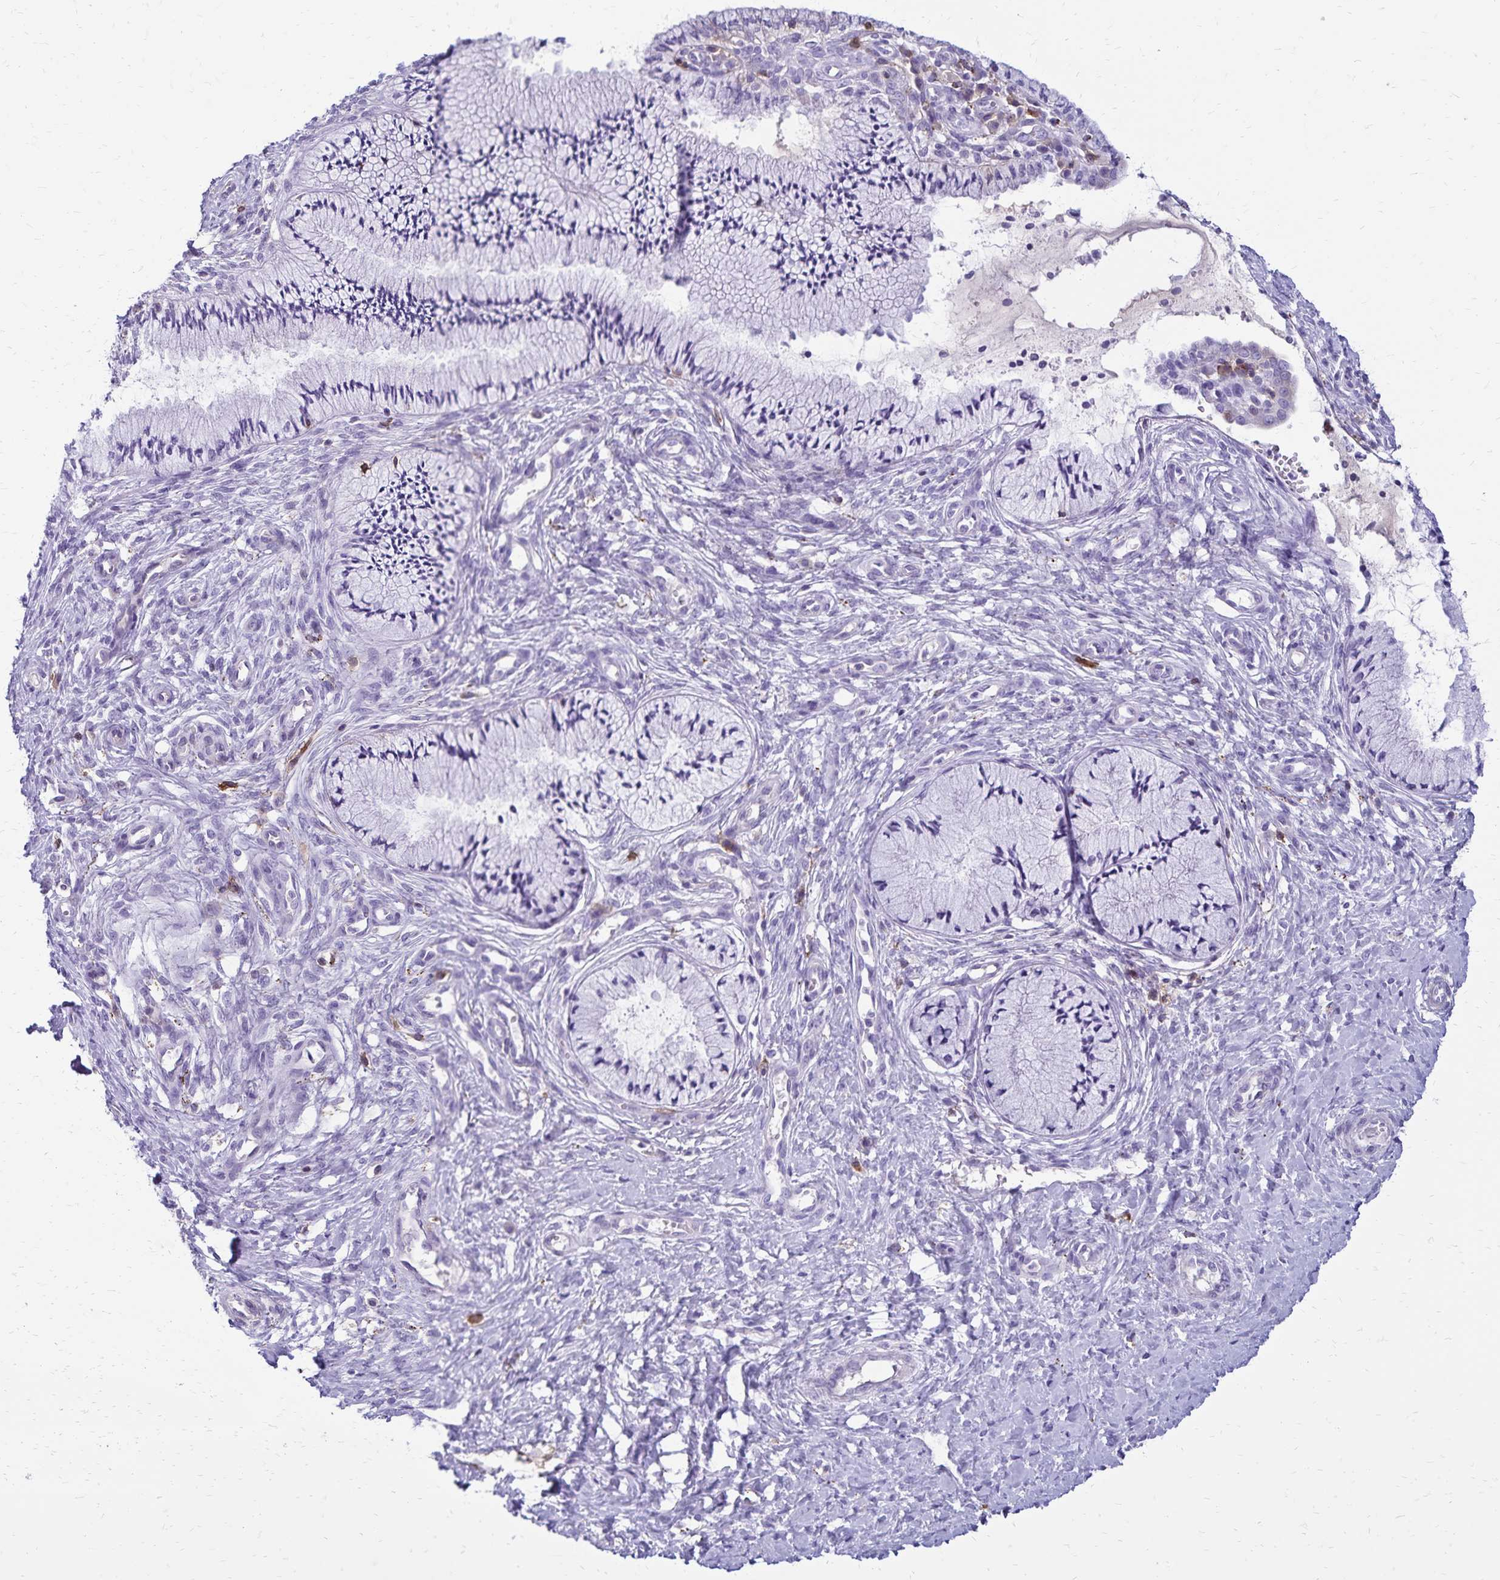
{"staining": {"intensity": "negative", "quantity": "none", "location": "none"}, "tissue": "cervix", "cell_type": "Glandular cells", "image_type": "normal", "snomed": [{"axis": "morphology", "description": "Normal tissue, NOS"}, {"axis": "topography", "description": "Cervix"}], "caption": "High magnification brightfield microscopy of unremarkable cervix stained with DAB (3,3'-diaminobenzidine) (brown) and counterstained with hematoxylin (blue): glandular cells show no significant expression. The staining is performed using DAB (3,3'-diaminobenzidine) brown chromogen with nuclei counter-stained in using hematoxylin.", "gene": "CD27", "patient": {"sex": "female", "age": 37}}